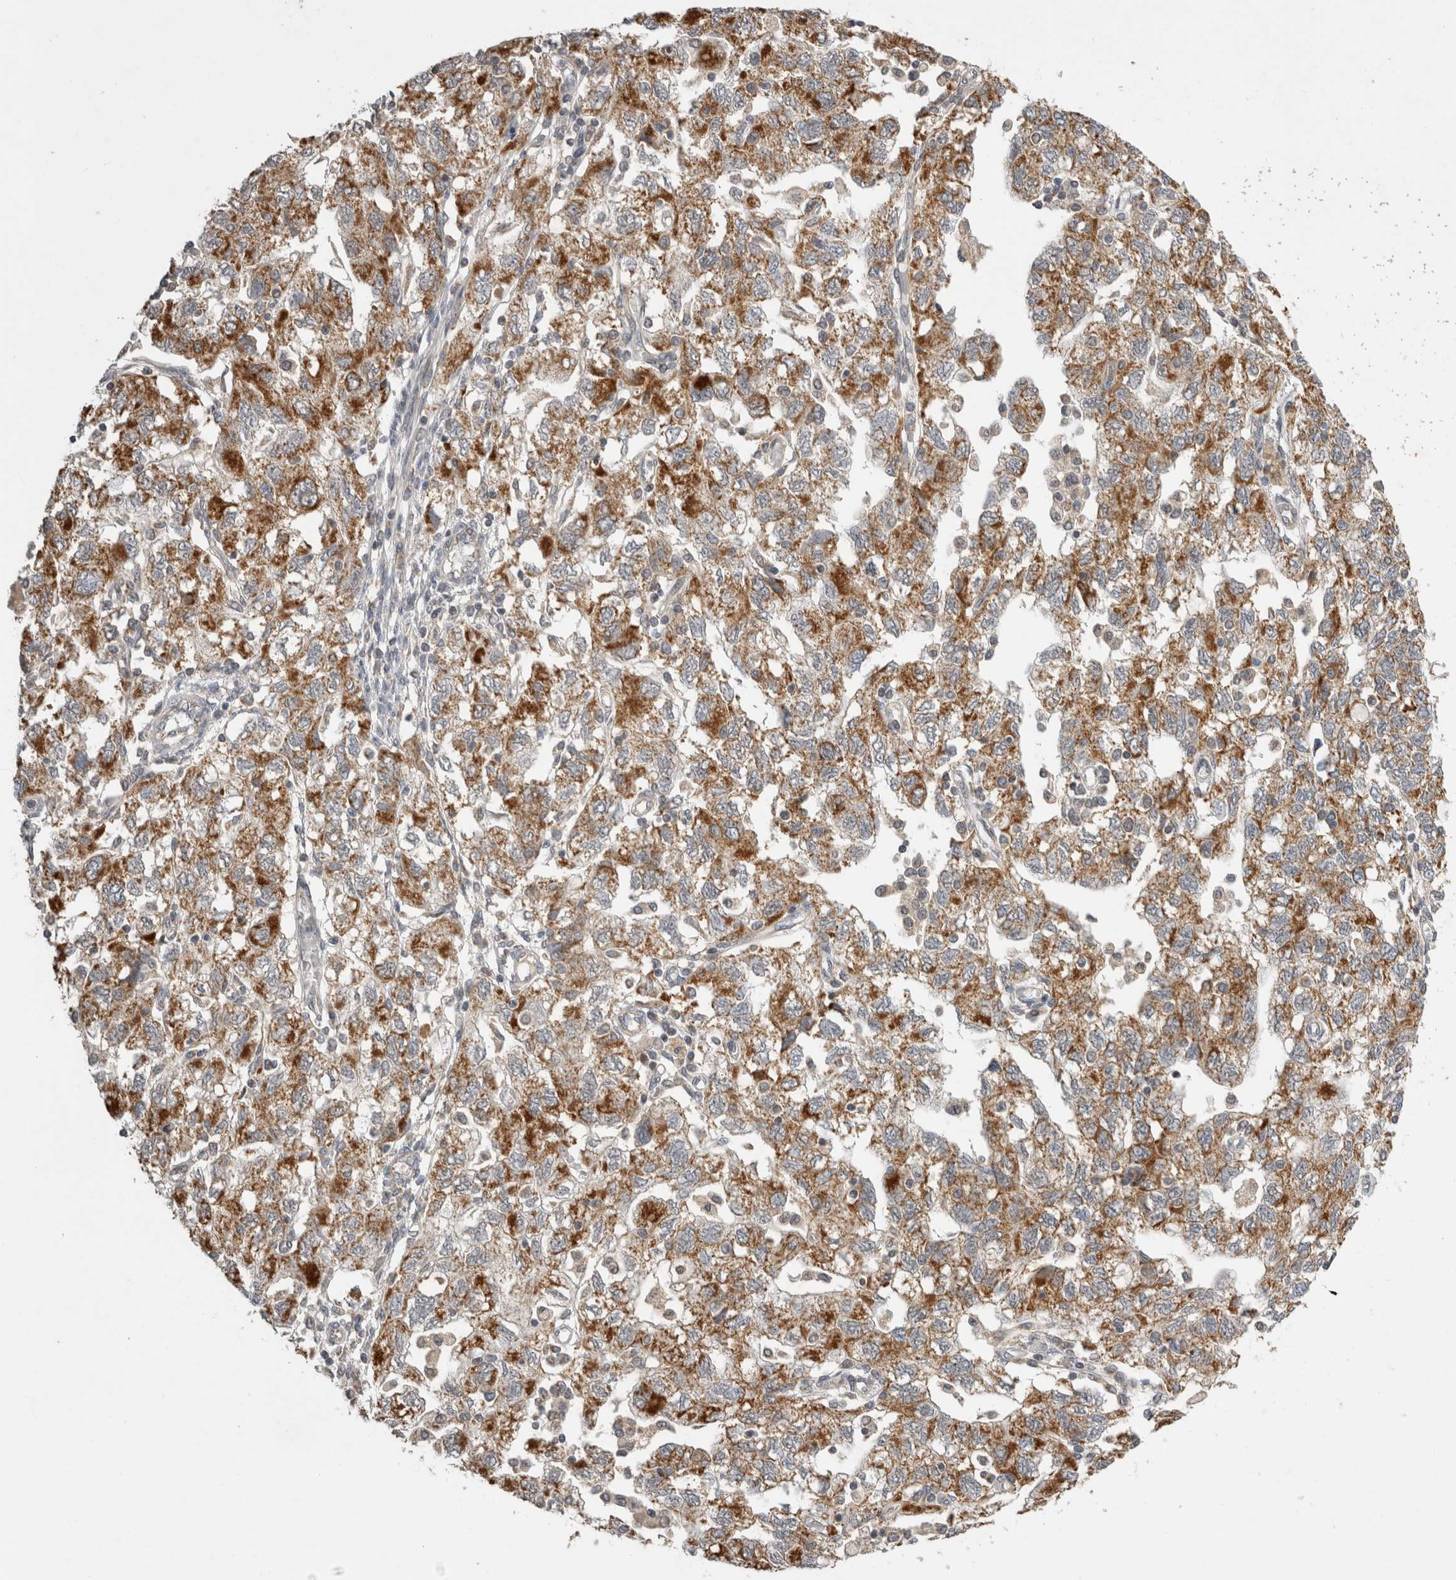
{"staining": {"intensity": "moderate", "quantity": ">75%", "location": "cytoplasmic/membranous"}, "tissue": "ovarian cancer", "cell_type": "Tumor cells", "image_type": "cancer", "snomed": [{"axis": "morphology", "description": "Carcinoma, NOS"}, {"axis": "morphology", "description": "Cystadenocarcinoma, serous, NOS"}, {"axis": "topography", "description": "Ovary"}], "caption": "This is an image of IHC staining of ovarian cancer (serous cystadenocarcinoma), which shows moderate positivity in the cytoplasmic/membranous of tumor cells.", "gene": "KCNIP1", "patient": {"sex": "female", "age": 69}}